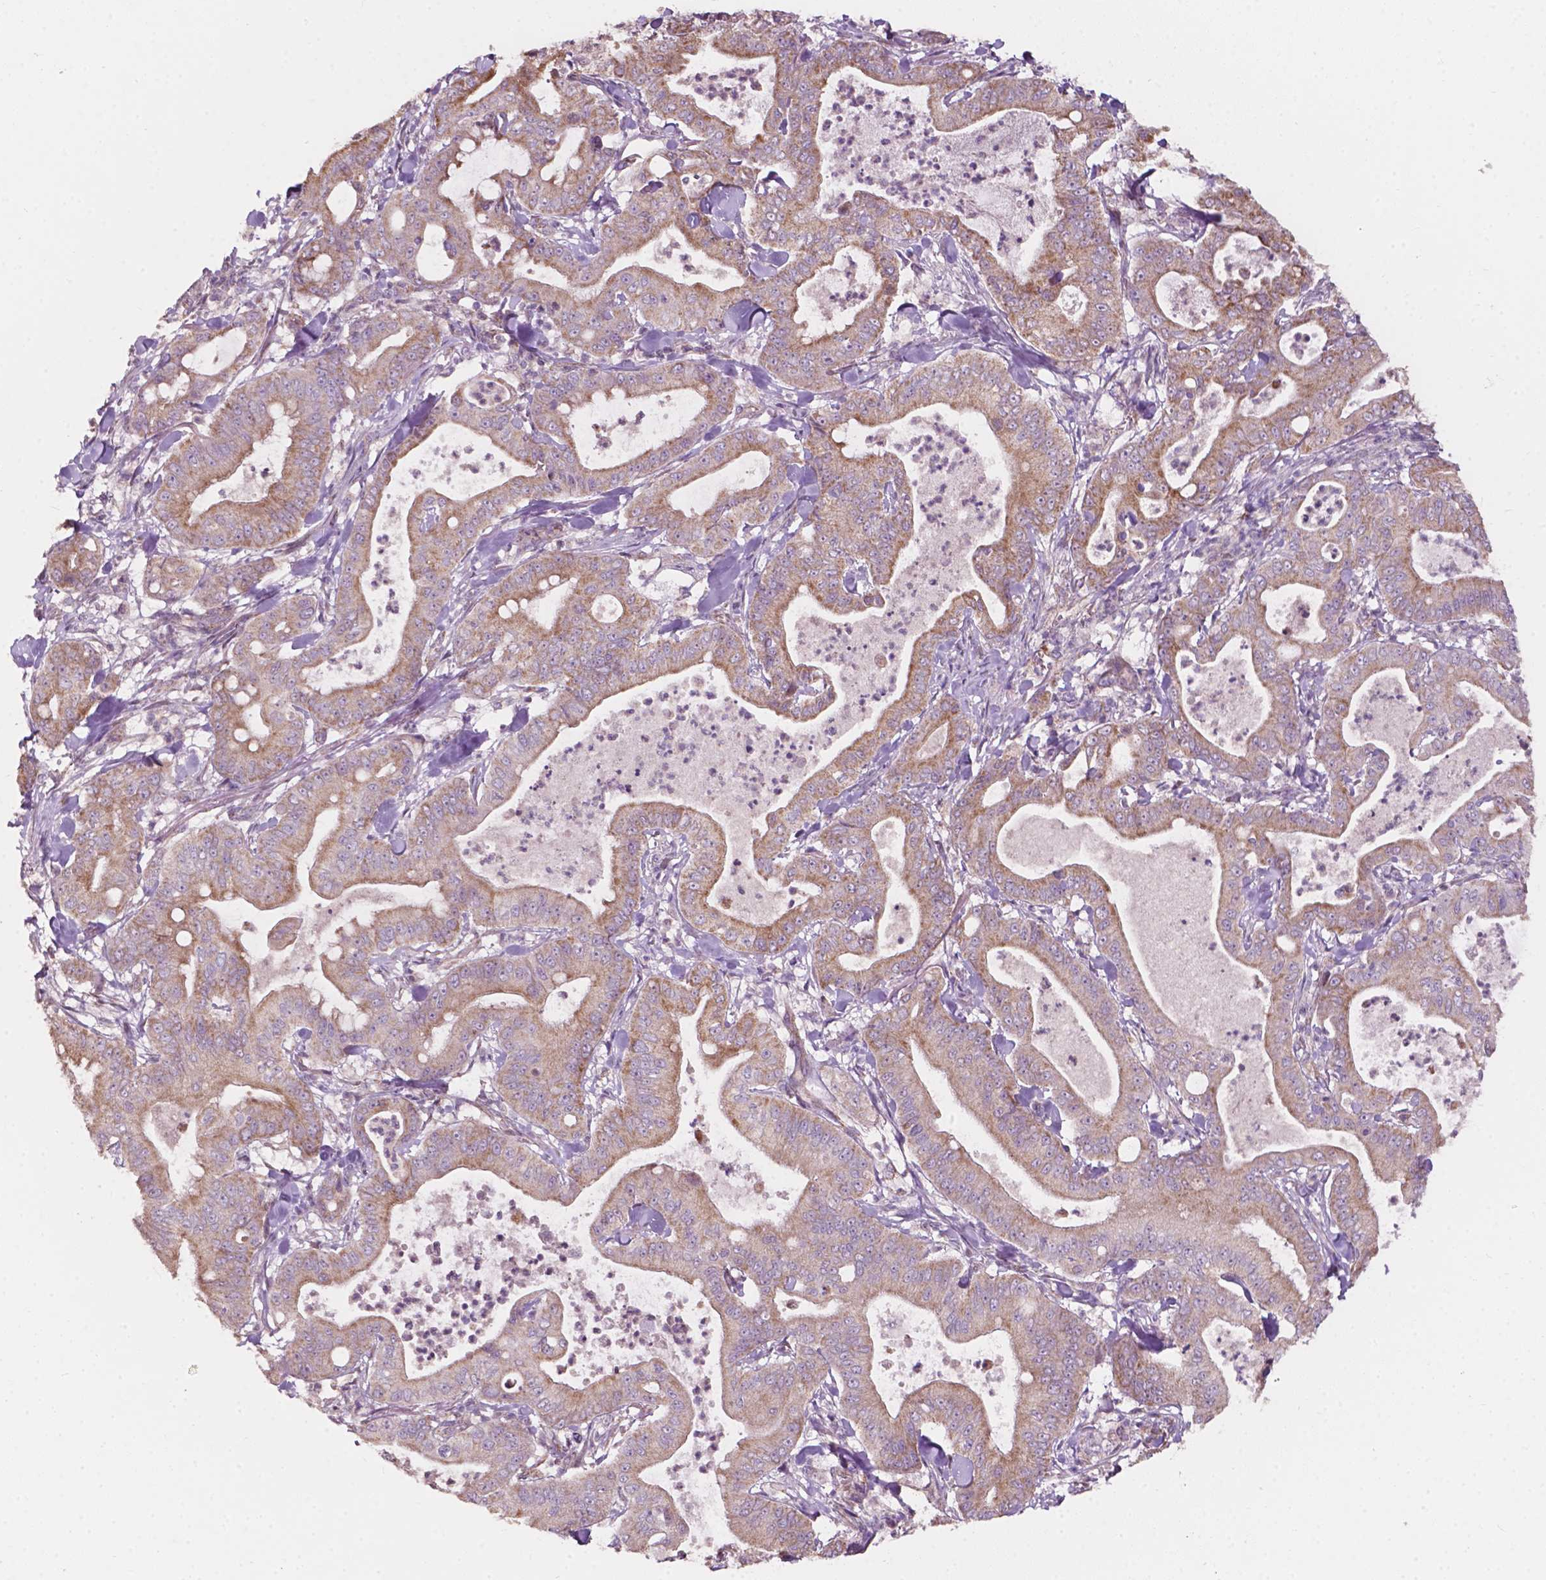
{"staining": {"intensity": "weak", "quantity": ">75%", "location": "cytoplasmic/membranous"}, "tissue": "pancreatic cancer", "cell_type": "Tumor cells", "image_type": "cancer", "snomed": [{"axis": "morphology", "description": "Adenocarcinoma, NOS"}, {"axis": "topography", "description": "Pancreas"}], "caption": "Protein staining of pancreatic adenocarcinoma tissue shows weak cytoplasmic/membranous expression in about >75% of tumor cells. Ihc stains the protein of interest in brown and the nuclei are stained blue.", "gene": "NDUFA10", "patient": {"sex": "male", "age": 71}}